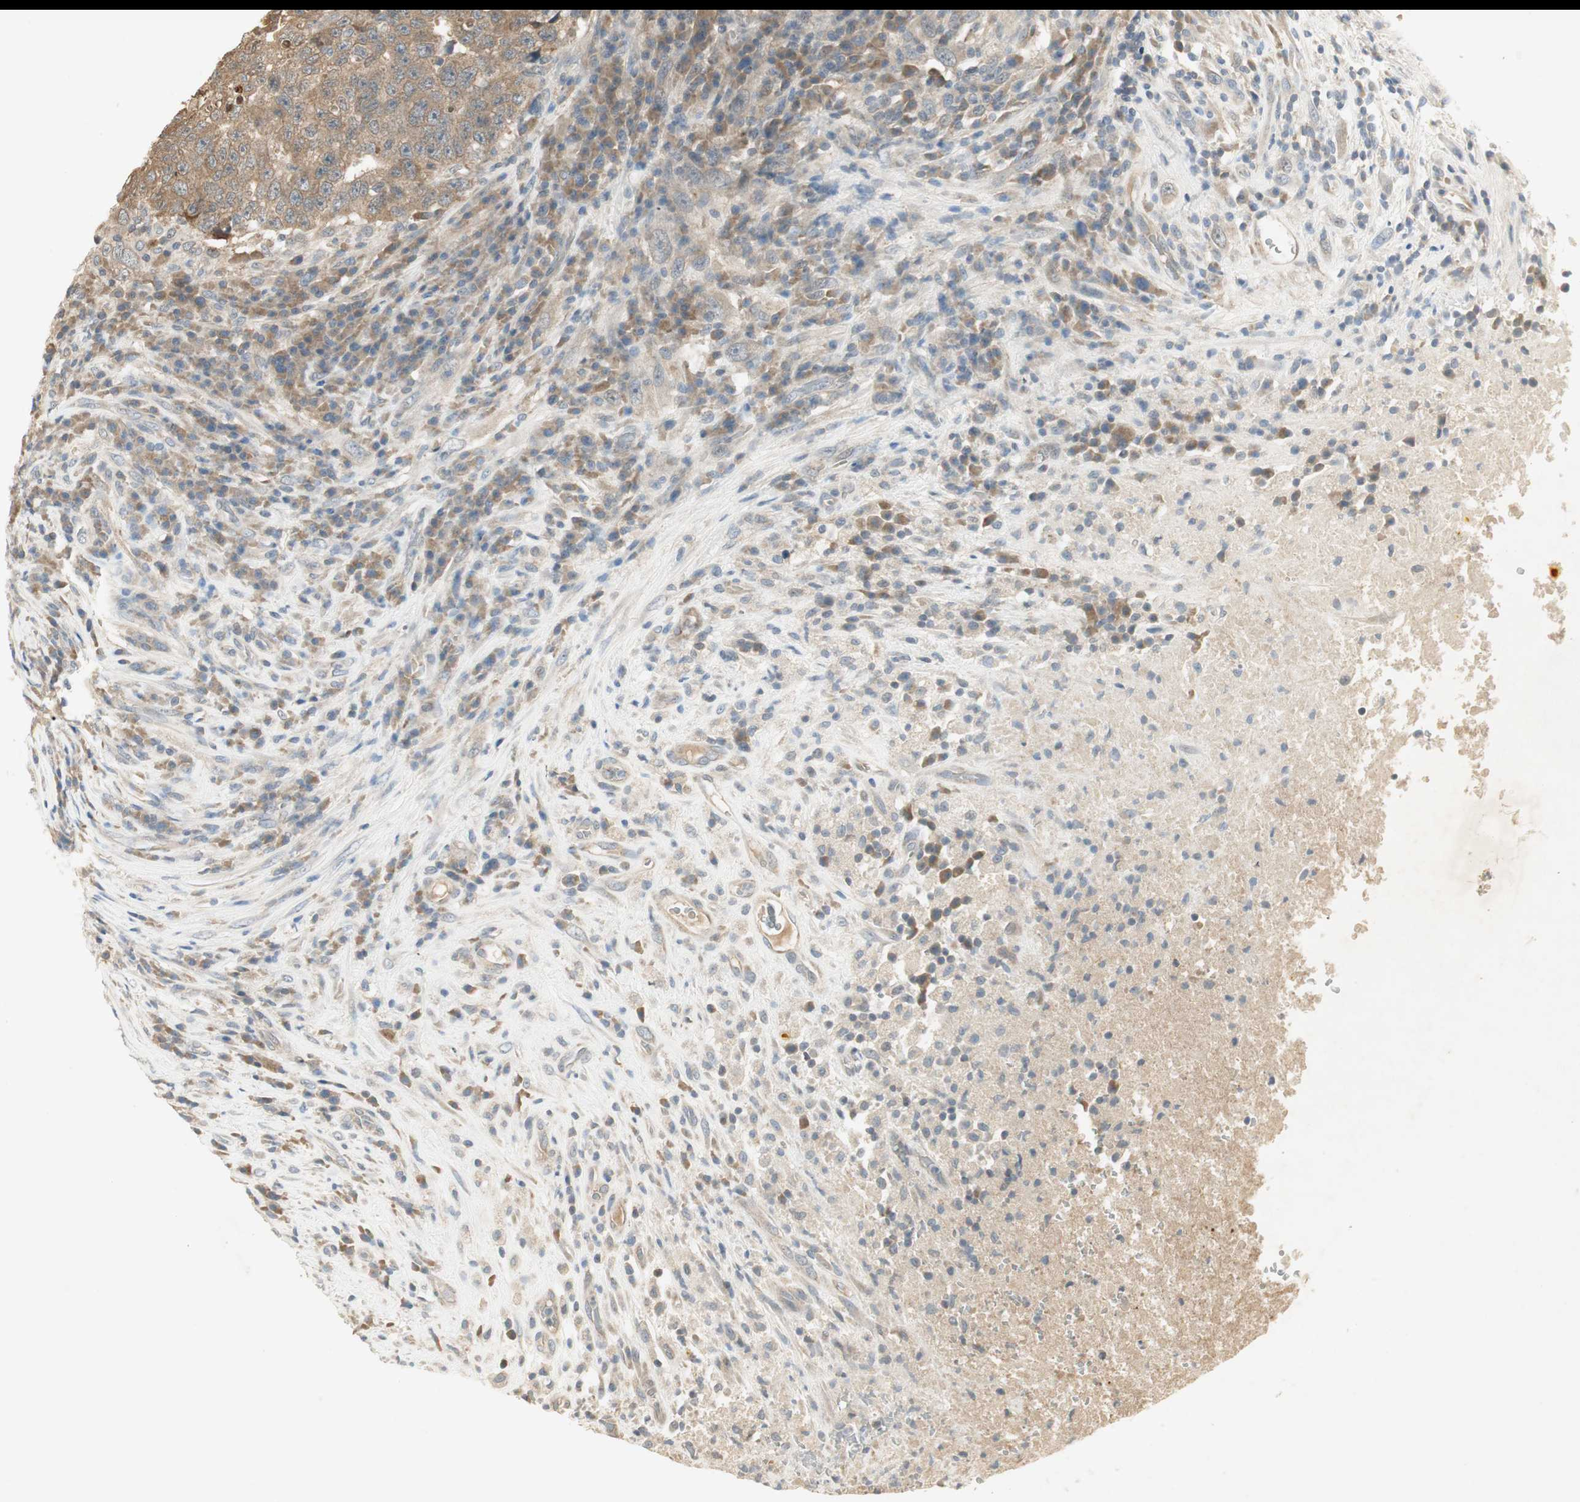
{"staining": {"intensity": "moderate", "quantity": ">75%", "location": "cytoplasmic/membranous"}, "tissue": "testis cancer", "cell_type": "Tumor cells", "image_type": "cancer", "snomed": [{"axis": "morphology", "description": "Necrosis, NOS"}, {"axis": "morphology", "description": "Carcinoma, Embryonal, NOS"}, {"axis": "topography", "description": "Testis"}], "caption": "Immunohistochemical staining of testis embryonal carcinoma displays medium levels of moderate cytoplasmic/membranous positivity in about >75% of tumor cells. The protein of interest is stained brown, and the nuclei are stained in blue (DAB IHC with brightfield microscopy, high magnification).", "gene": "USP2", "patient": {"sex": "male", "age": 19}}